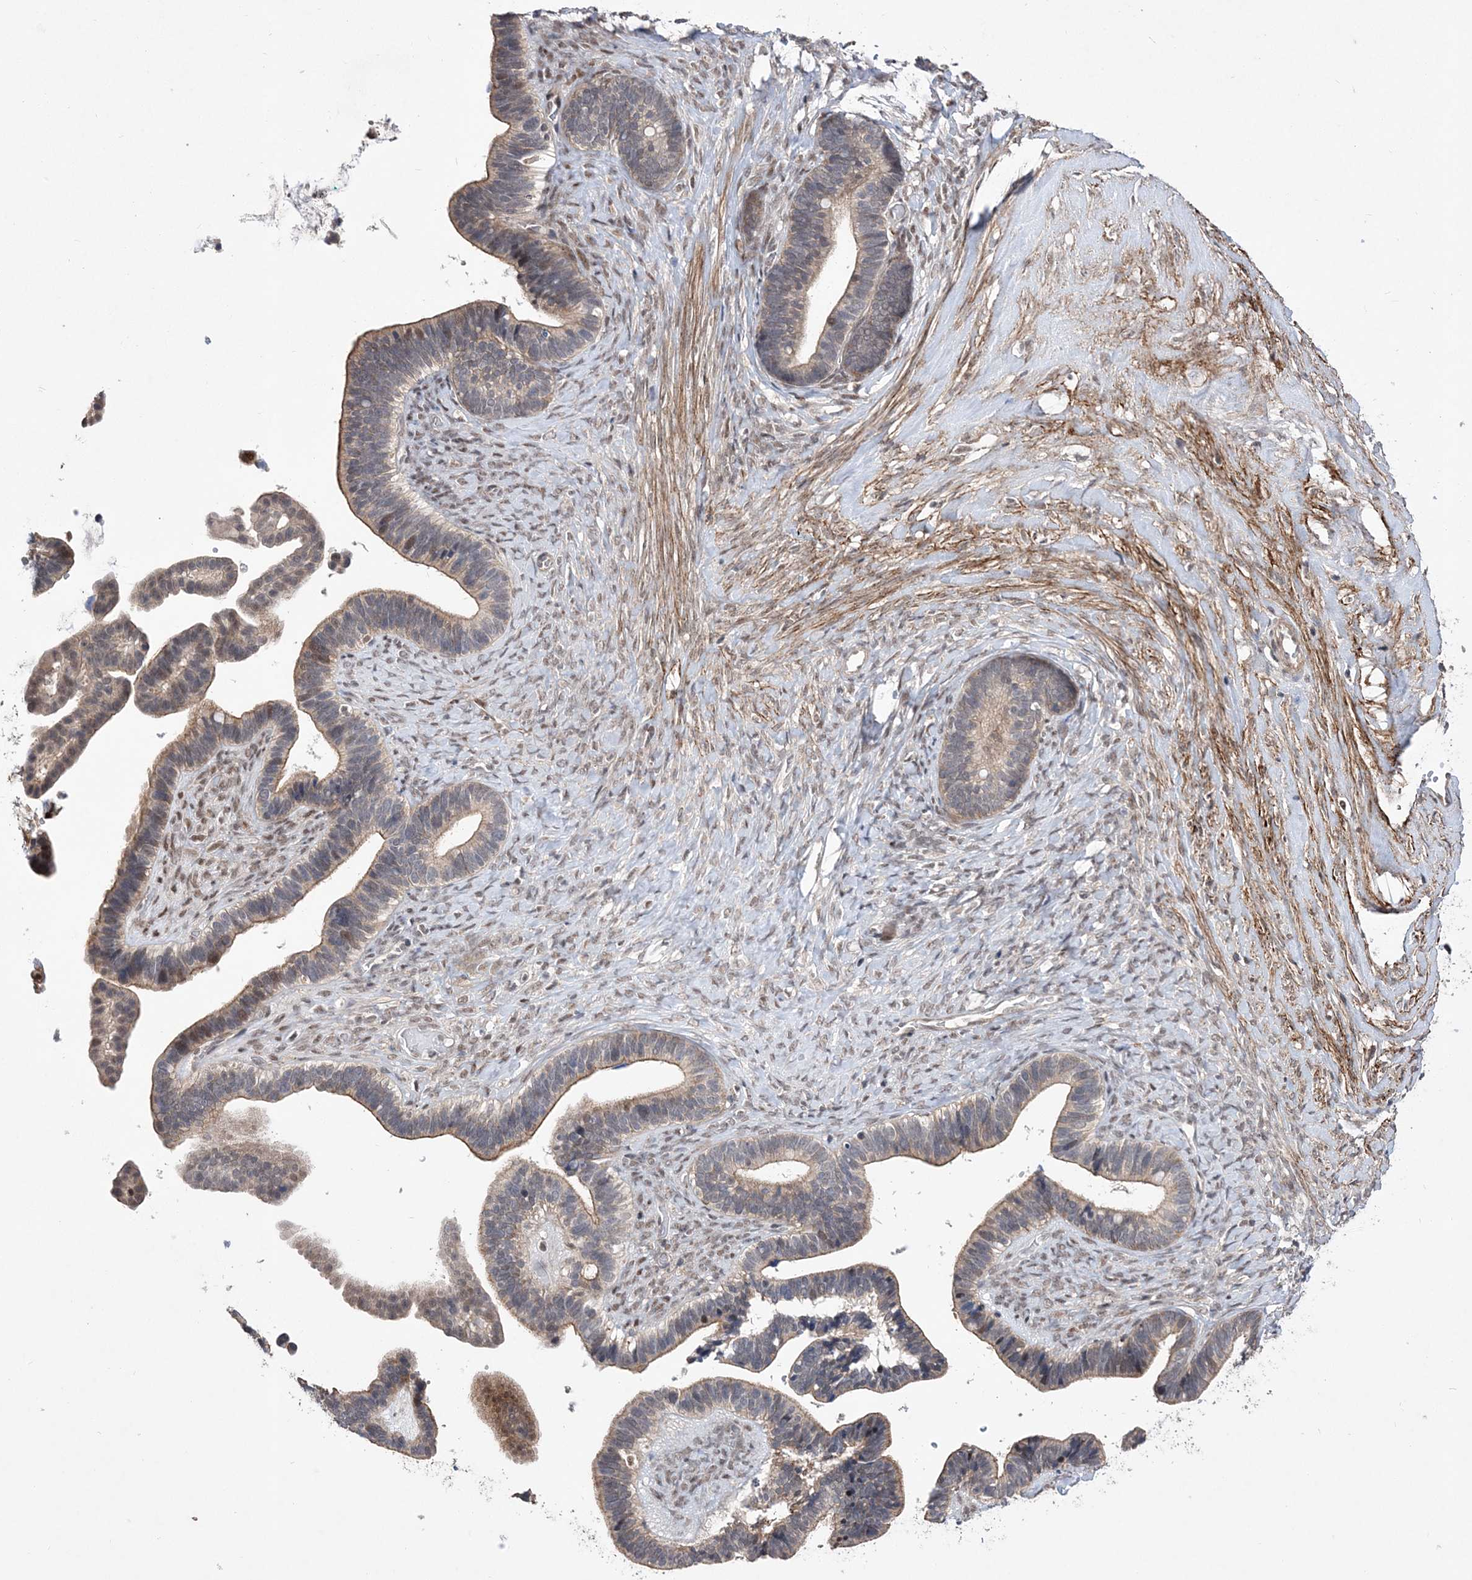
{"staining": {"intensity": "weak", "quantity": ">75%", "location": "cytoplasmic/membranous,nuclear"}, "tissue": "ovarian cancer", "cell_type": "Tumor cells", "image_type": "cancer", "snomed": [{"axis": "morphology", "description": "Cystadenocarcinoma, serous, NOS"}, {"axis": "topography", "description": "Ovary"}], "caption": "This photomicrograph exhibits IHC staining of serous cystadenocarcinoma (ovarian), with low weak cytoplasmic/membranous and nuclear expression in about >75% of tumor cells.", "gene": "BOD1L1", "patient": {"sex": "female", "age": 56}}